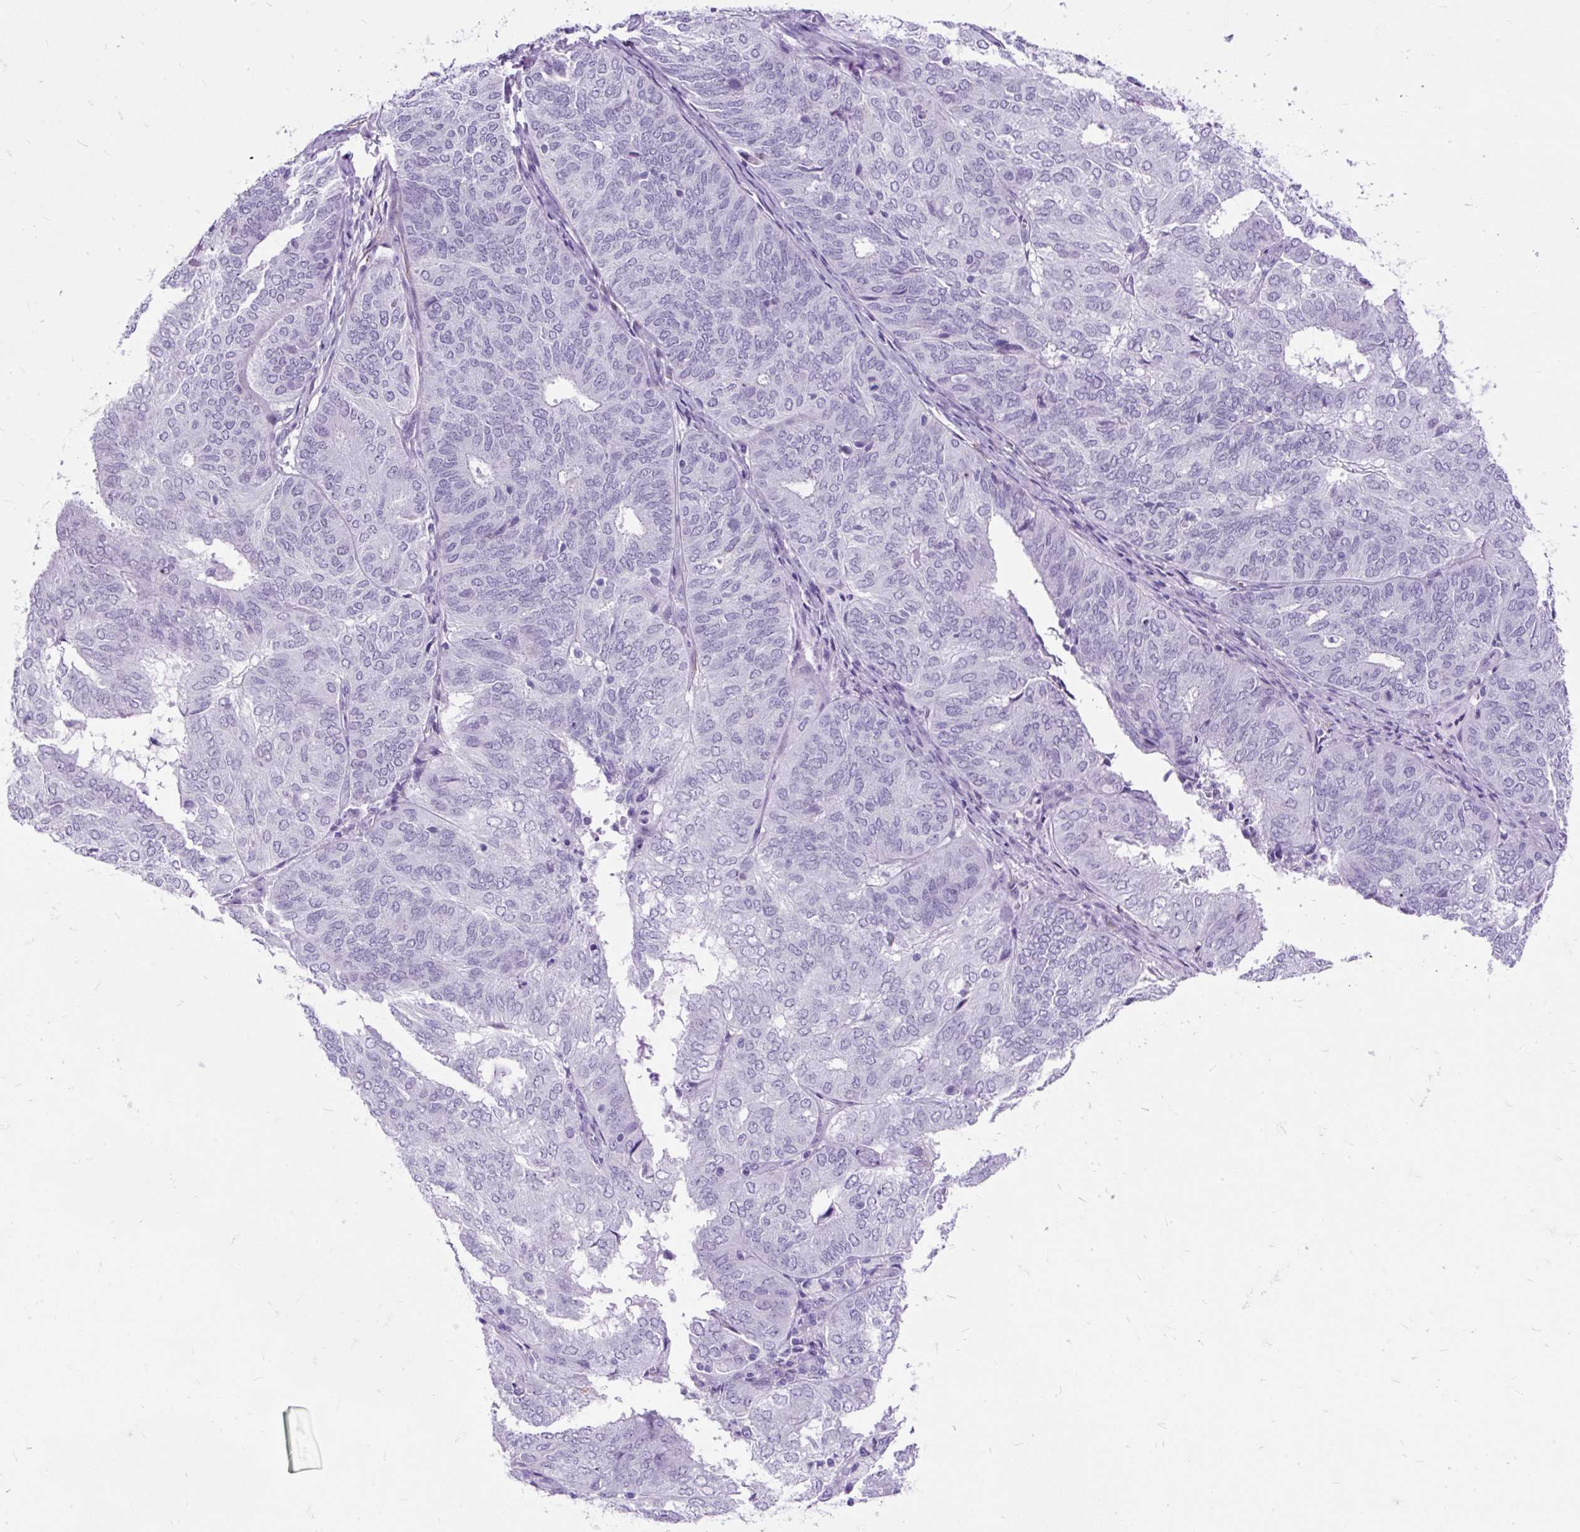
{"staining": {"intensity": "negative", "quantity": "none", "location": "none"}, "tissue": "endometrial cancer", "cell_type": "Tumor cells", "image_type": "cancer", "snomed": [{"axis": "morphology", "description": "Adenocarcinoma, NOS"}, {"axis": "topography", "description": "Uterus"}], "caption": "A micrograph of endometrial cancer (adenocarcinoma) stained for a protein shows no brown staining in tumor cells. Nuclei are stained in blue.", "gene": "SCGB1A1", "patient": {"sex": "female", "age": 60}}